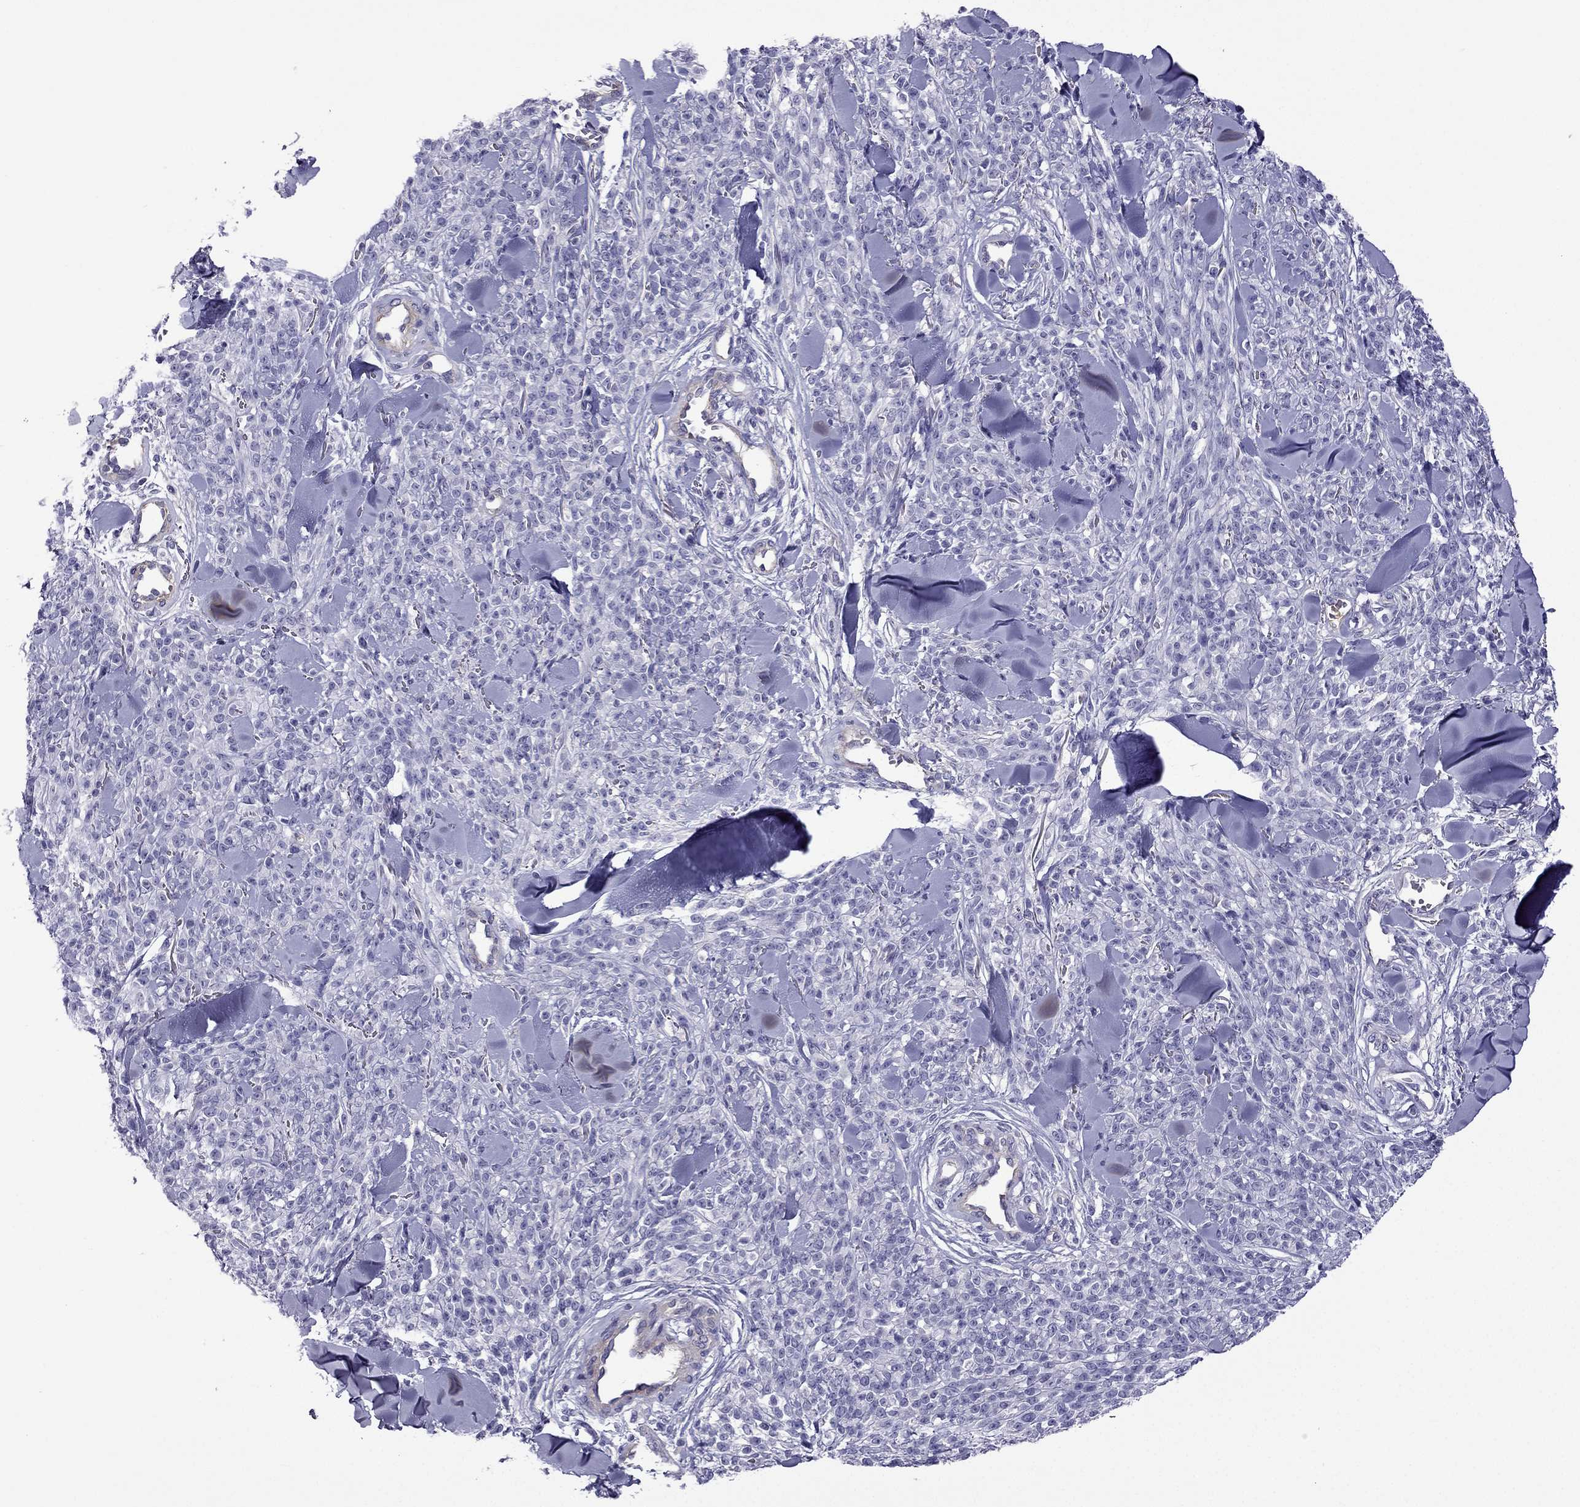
{"staining": {"intensity": "negative", "quantity": "none", "location": "none"}, "tissue": "melanoma", "cell_type": "Tumor cells", "image_type": "cancer", "snomed": [{"axis": "morphology", "description": "Malignant melanoma, NOS"}, {"axis": "topography", "description": "Skin"}, {"axis": "topography", "description": "Skin of trunk"}], "caption": "Immunohistochemistry histopathology image of human melanoma stained for a protein (brown), which shows no staining in tumor cells.", "gene": "GJA8", "patient": {"sex": "male", "age": 74}}